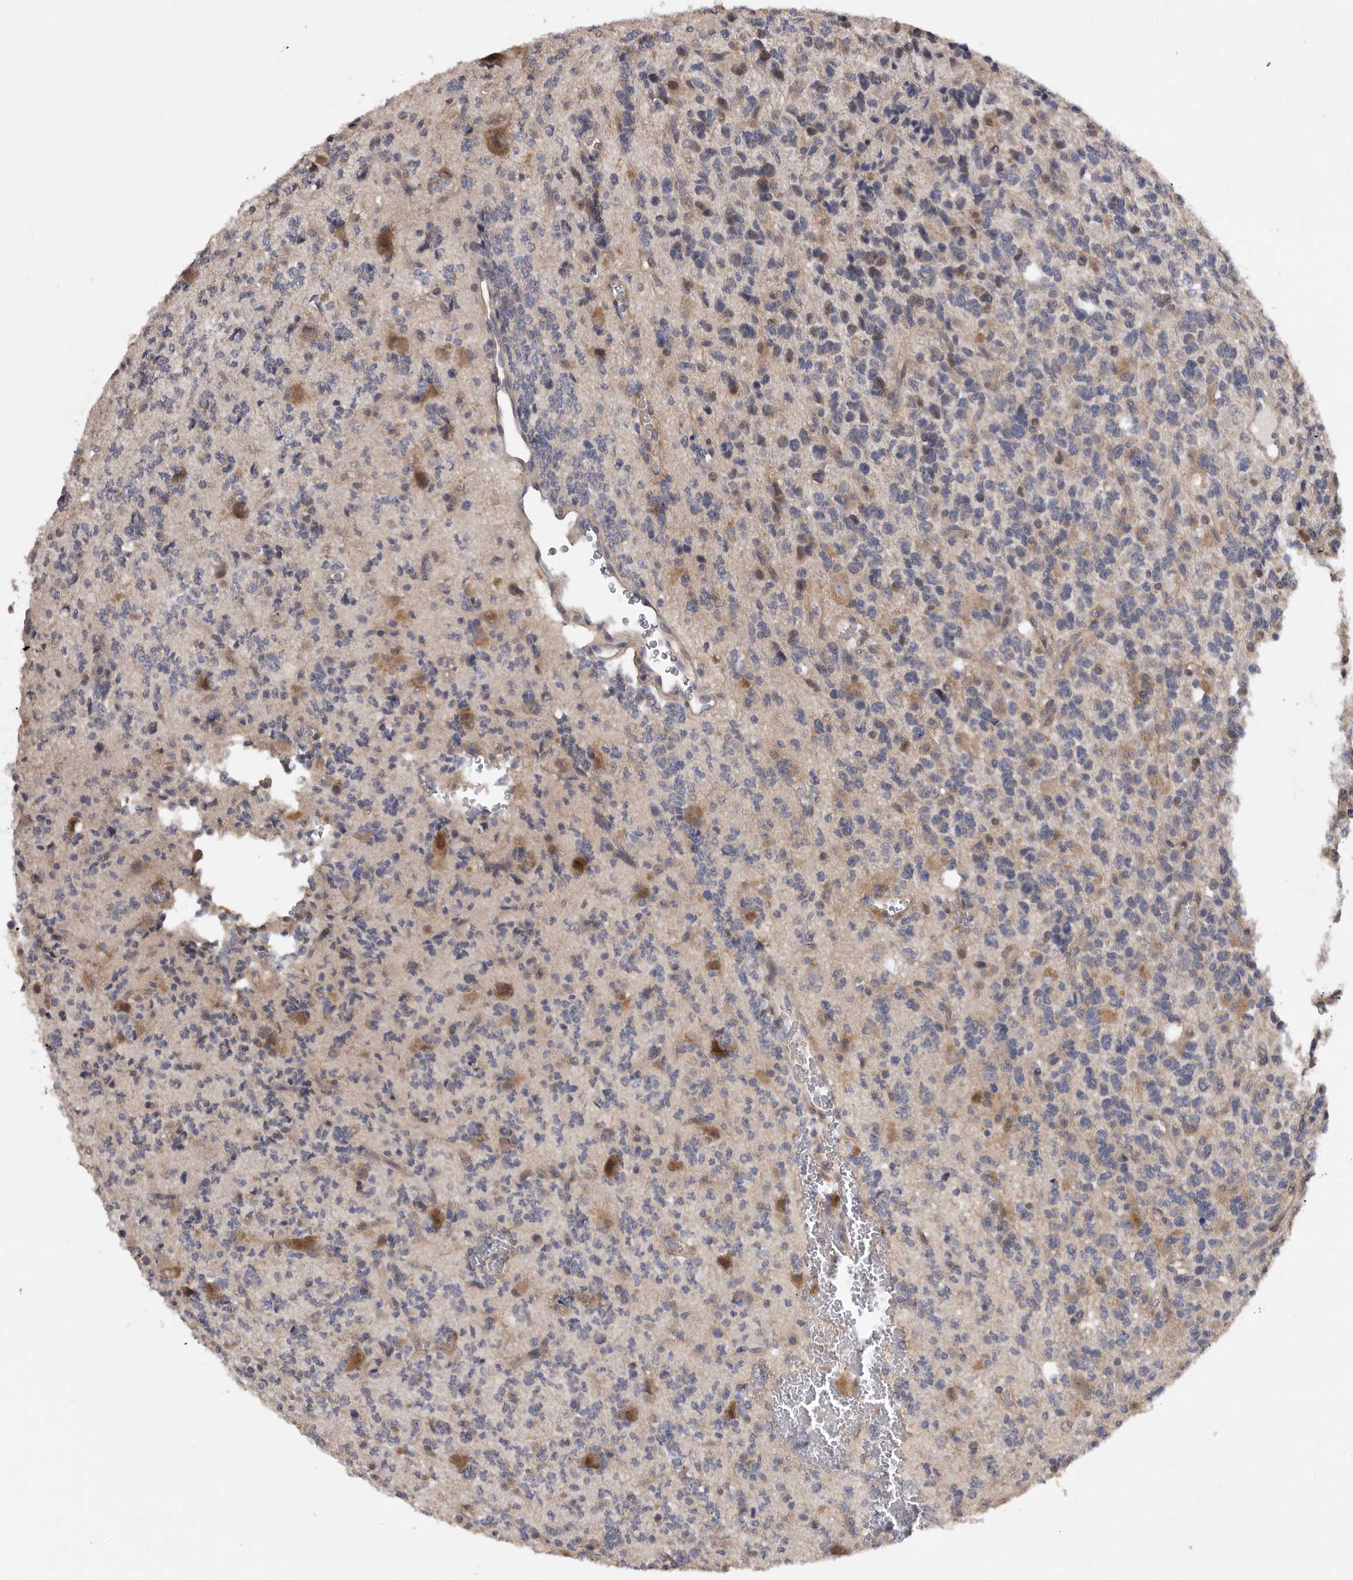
{"staining": {"intensity": "moderate", "quantity": "<25%", "location": "cytoplasmic/membranous"}, "tissue": "glioma", "cell_type": "Tumor cells", "image_type": "cancer", "snomed": [{"axis": "morphology", "description": "Glioma, malignant, High grade"}, {"axis": "topography", "description": "Brain"}], "caption": "The histopathology image exhibits a brown stain indicating the presence of a protein in the cytoplasmic/membranous of tumor cells in malignant high-grade glioma.", "gene": "EDEM3", "patient": {"sex": "female", "age": 62}}